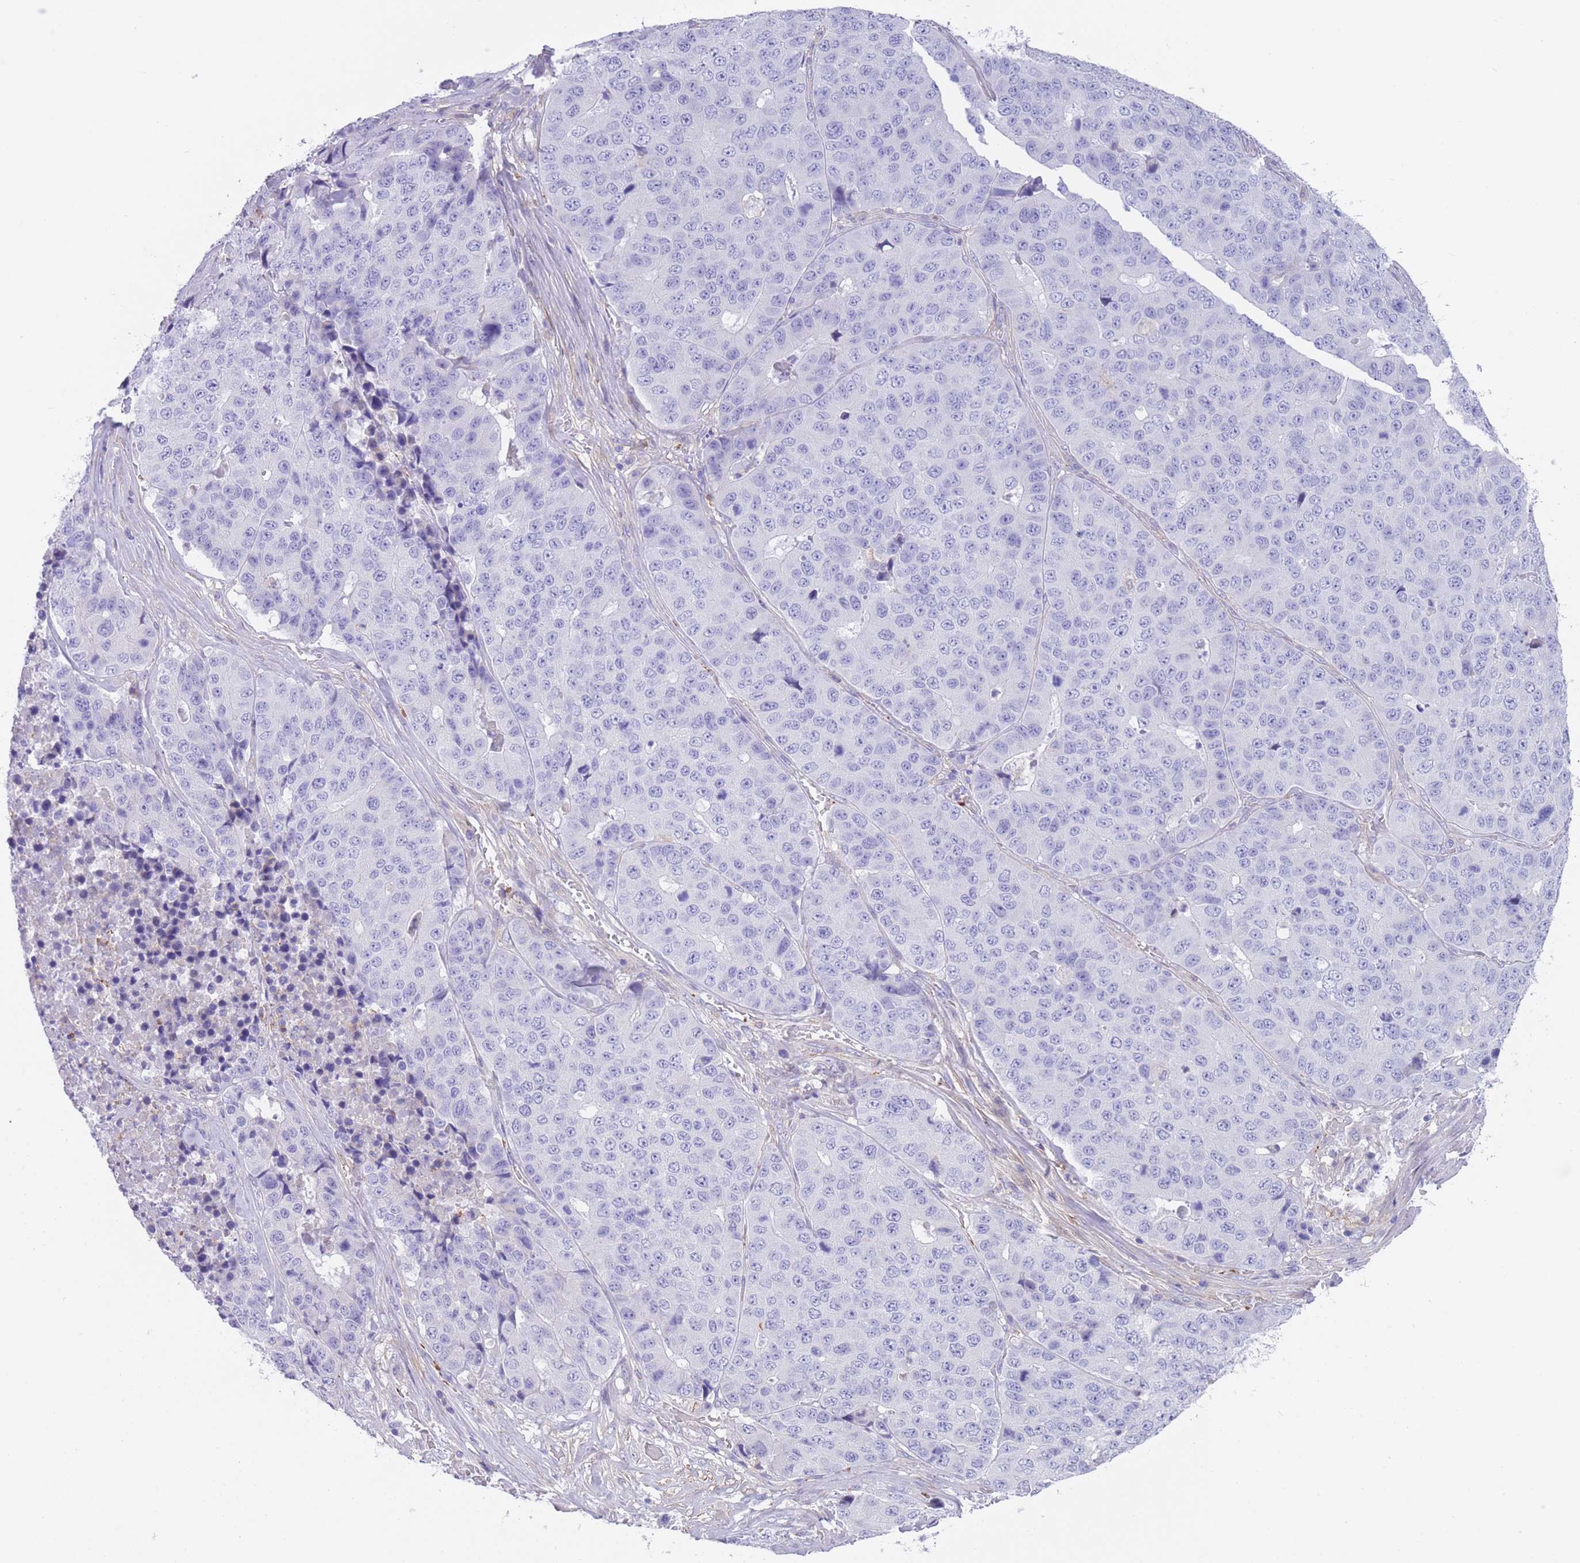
{"staining": {"intensity": "negative", "quantity": "none", "location": "none"}, "tissue": "stomach cancer", "cell_type": "Tumor cells", "image_type": "cancer", "snomed": [{"axis": "morphology", "description": "Adenocarcinoma, NOS"}, {"axis": "topography", "description": "Stomach"}], "caption": "Tumor cells show no significant protein staining in stomach adenocarcinoma.", "gene": "LDB3", "patient": {"sex": "male", "age": 71}}